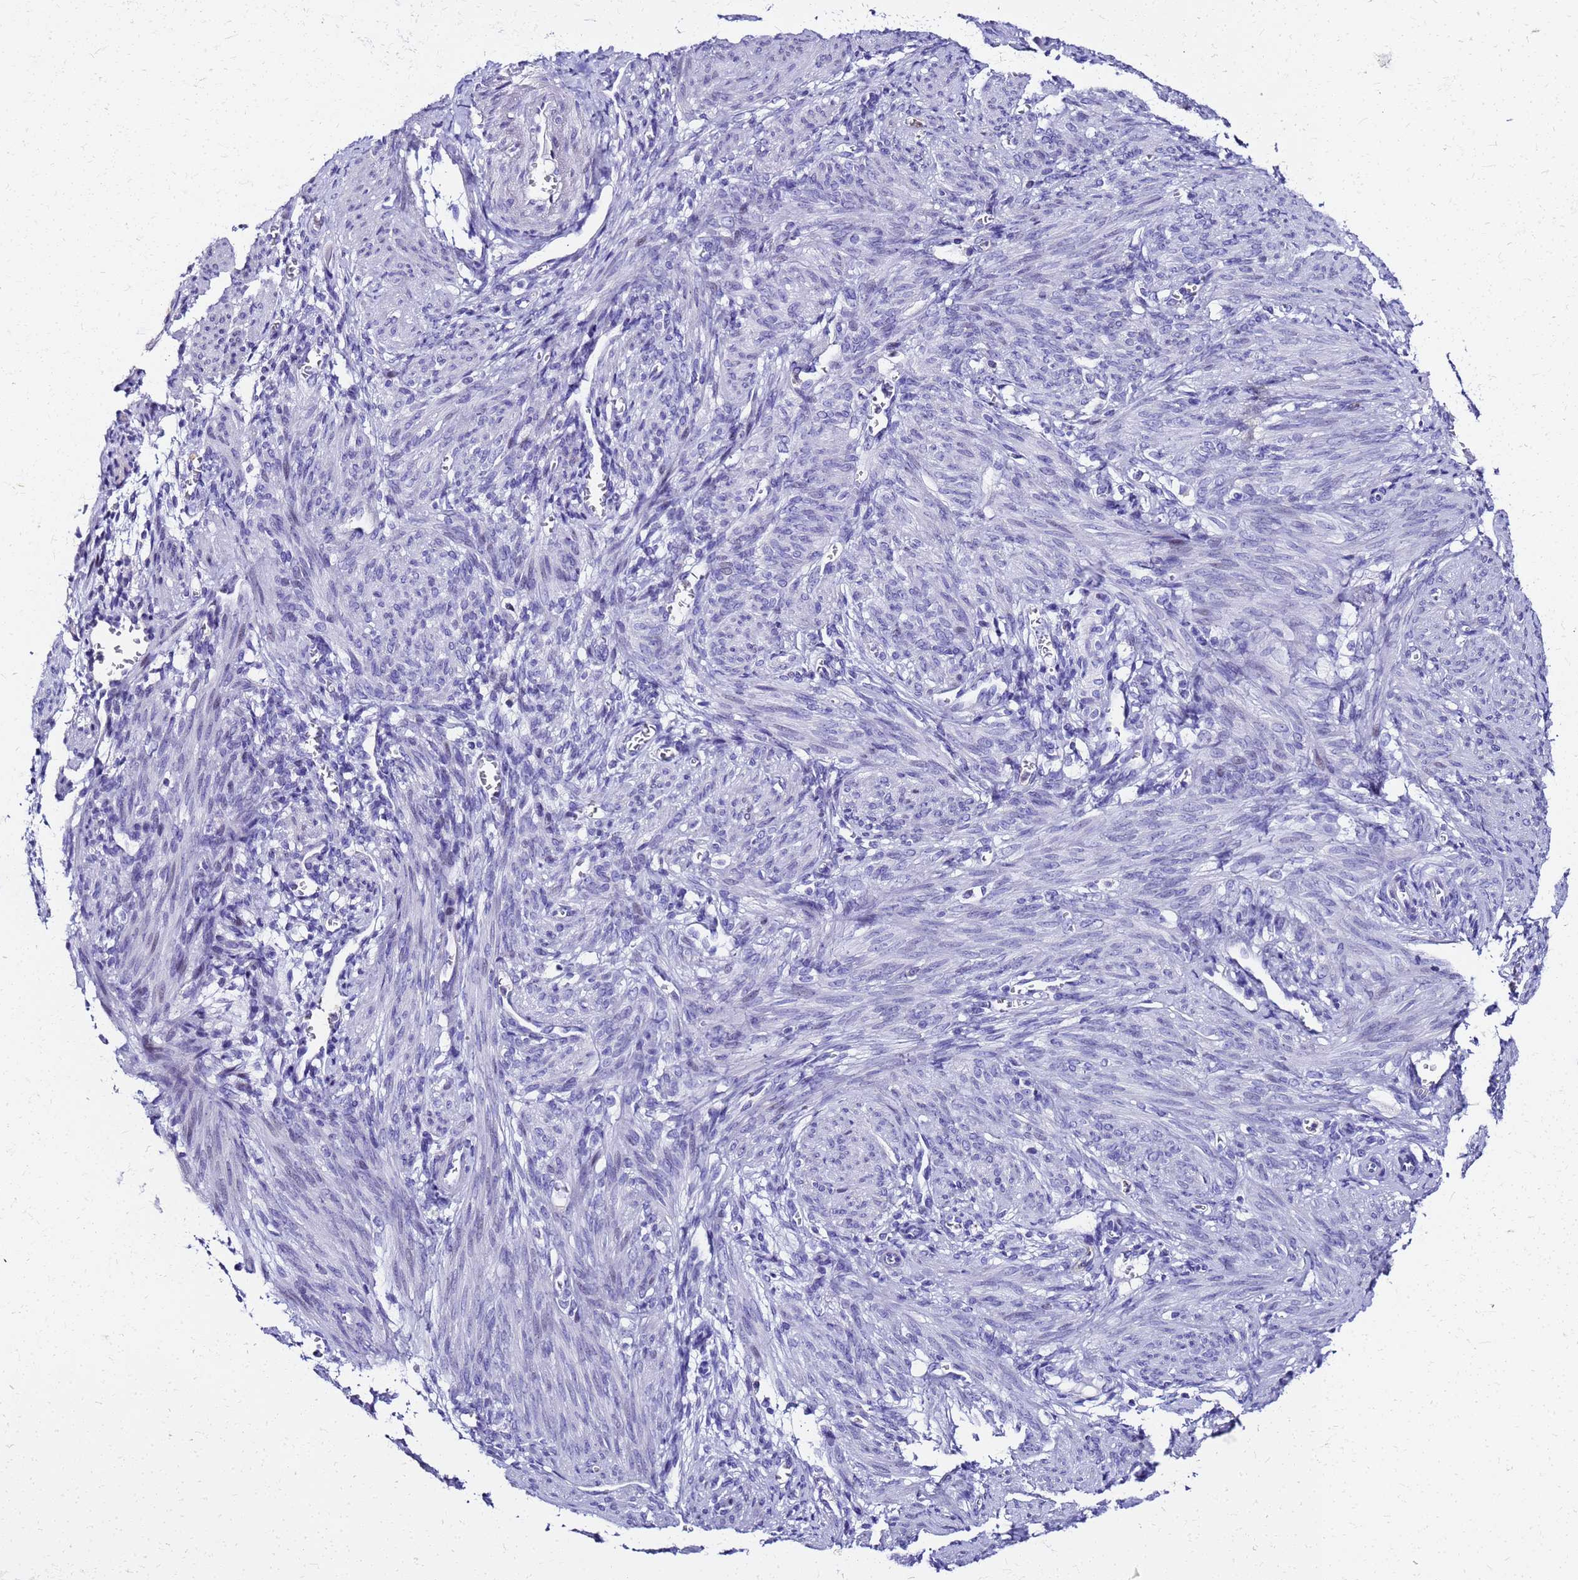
{"staining": {"intensity": "negative", "quantity": "none", "location": "none"}, "tissue": "smooth muscle", "cell_type": "Smooth muscle cells", "image_type": "normal", "snomed": [{"axis": "morphology", "description": "Normal tissue, NOS"}, {"axis": "topography", "description": "Smooth muscle"}], "caption": "Smooth muscle cells are negative for brown protein staining in unremarkable smooth muscle. (Immunohistochemistry (ihc), brightfield microscopy, high magnification).", "gene": "SMIM21", "patient": {"sex": "female", "age": 39}}